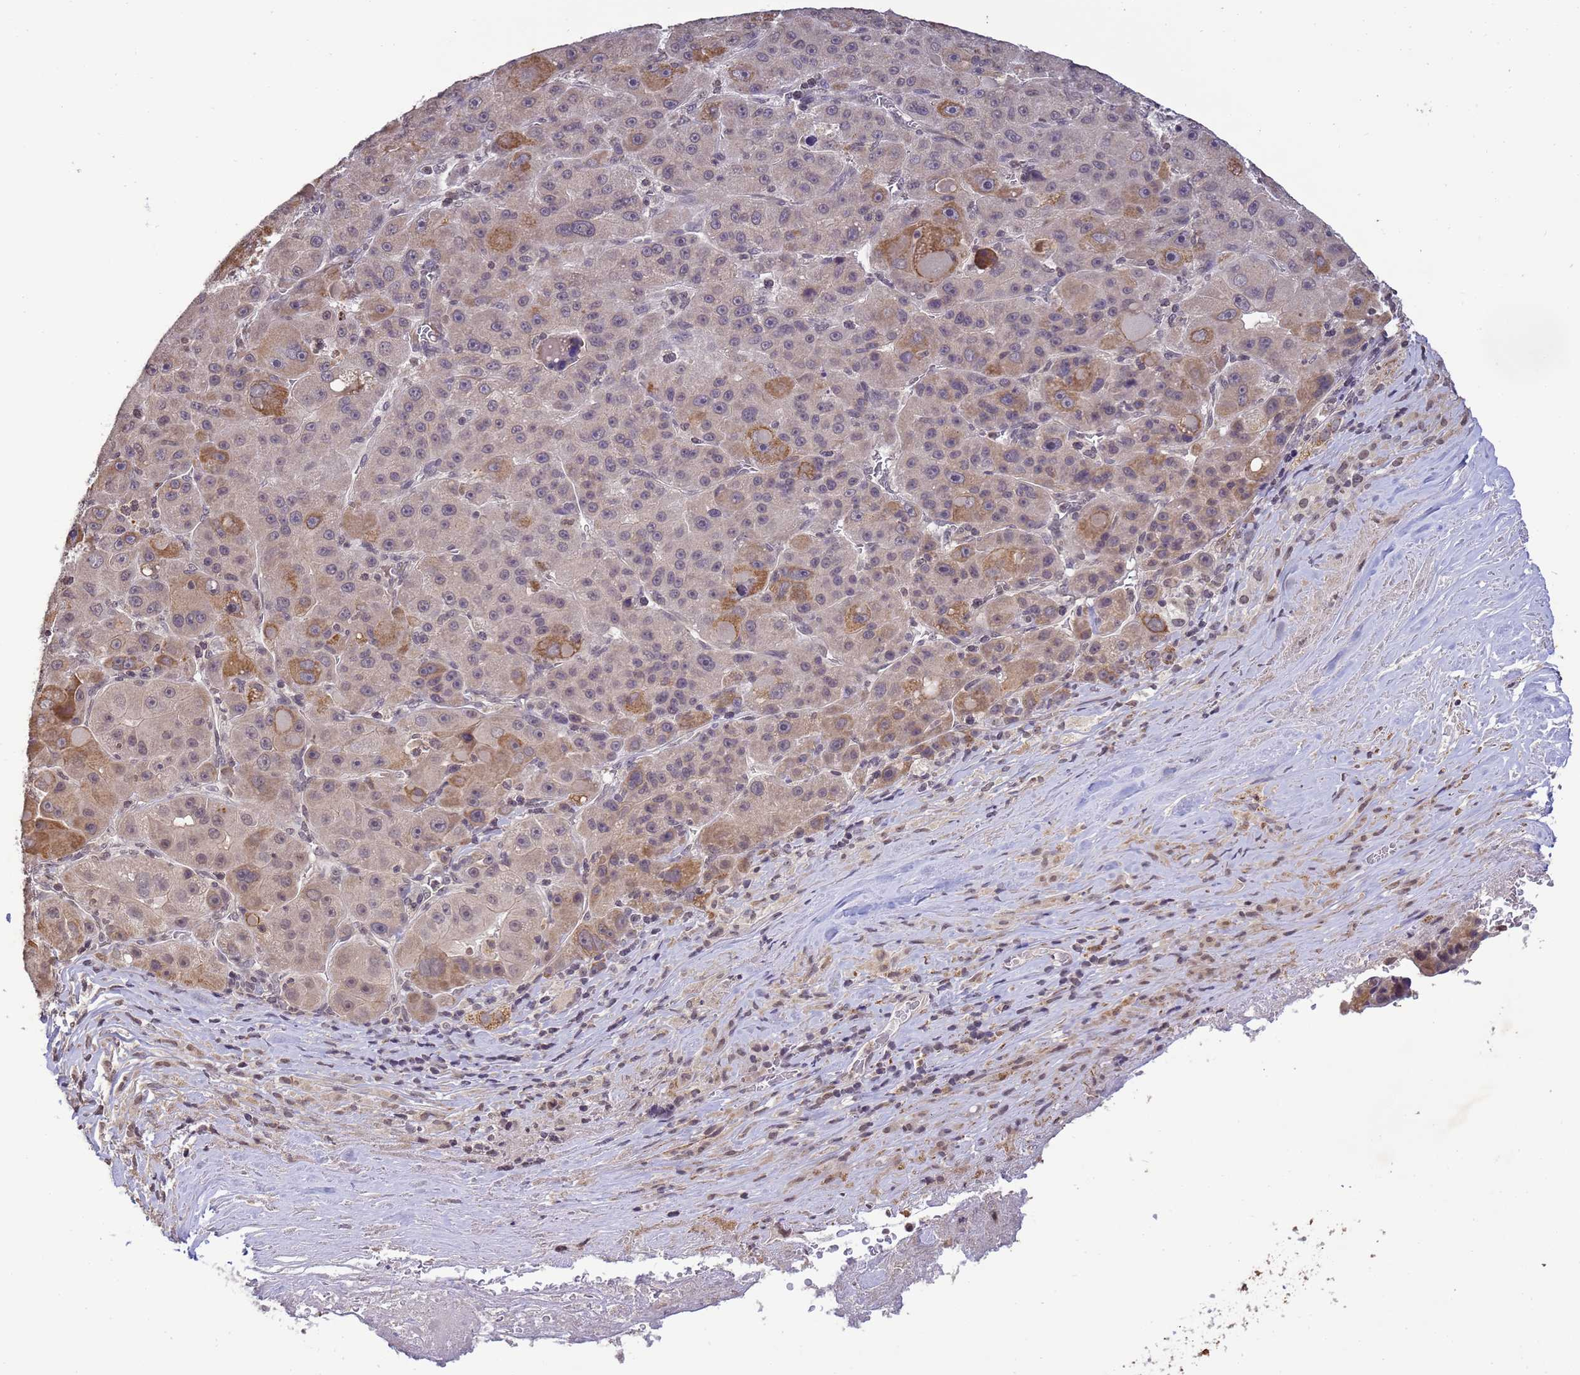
{"staining": {"intensity": "moderate", "quantity": "<25%", "location": "cytoplasmic/membranous"}, "tissue": "liver cancer", "cell_type": "Tumor cells", "image_type": "cancer", "snomed": [{"axis": "morphology", "description": "Carcinoma, Hepatocellular, NOS"}, {"axis": "topography", "description": "Liver"}], "caption": "IHC (DAB (3,3'-diaminobenzidine)) staining of liver cancer (hepatocellular carcinoma) demonstrates moderate cytoplasmic/membranous protein staining in approximately <25% of tumor cells.", "gene": "MYL7", "patient": {"sex": "male", "age": 76}}